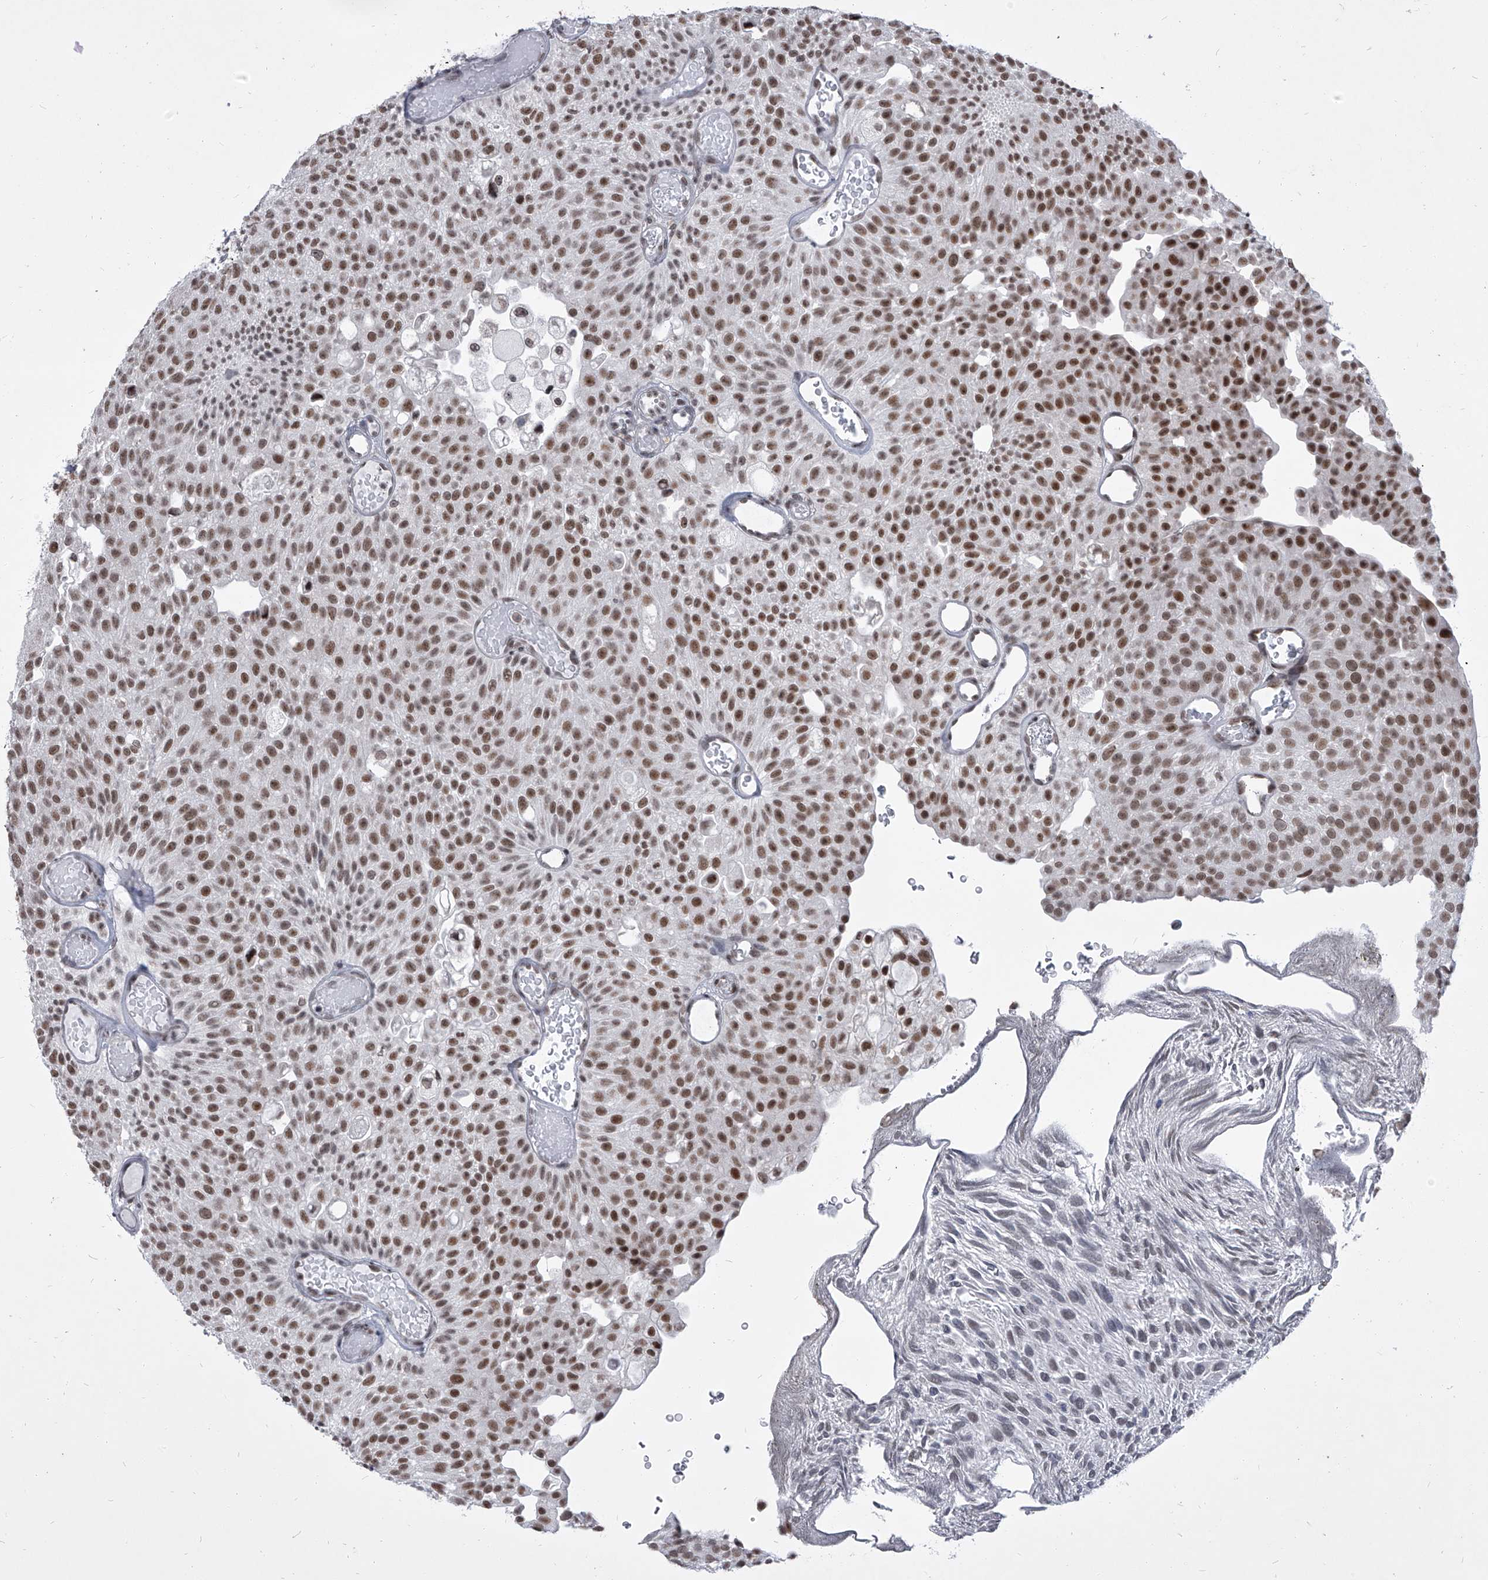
{"staining": {"intensity": "moderate", "quantity": ">75%", "location": "nuclear"}, "tissue": "urothelial cancer", "cell_type": "Tumor cells", "image_type": "cancer", "snomed": [{"axis": "morphology", "description": "Urothelial carcinoma, Low grade"}, {"axis": "topography", "description": "Urinary bladder"}], "caption": "Low-grade urothelial carcinoma was stained to show a protein in brown. There is medium levels of moderate nuclear positivity in approximately >75% of tumor cells. Immunohistochemistry stains the protein in brown and the nuclei are stained blue.", "gene": "PPIL4", "patient": {"sex": "male", "age": 78}}